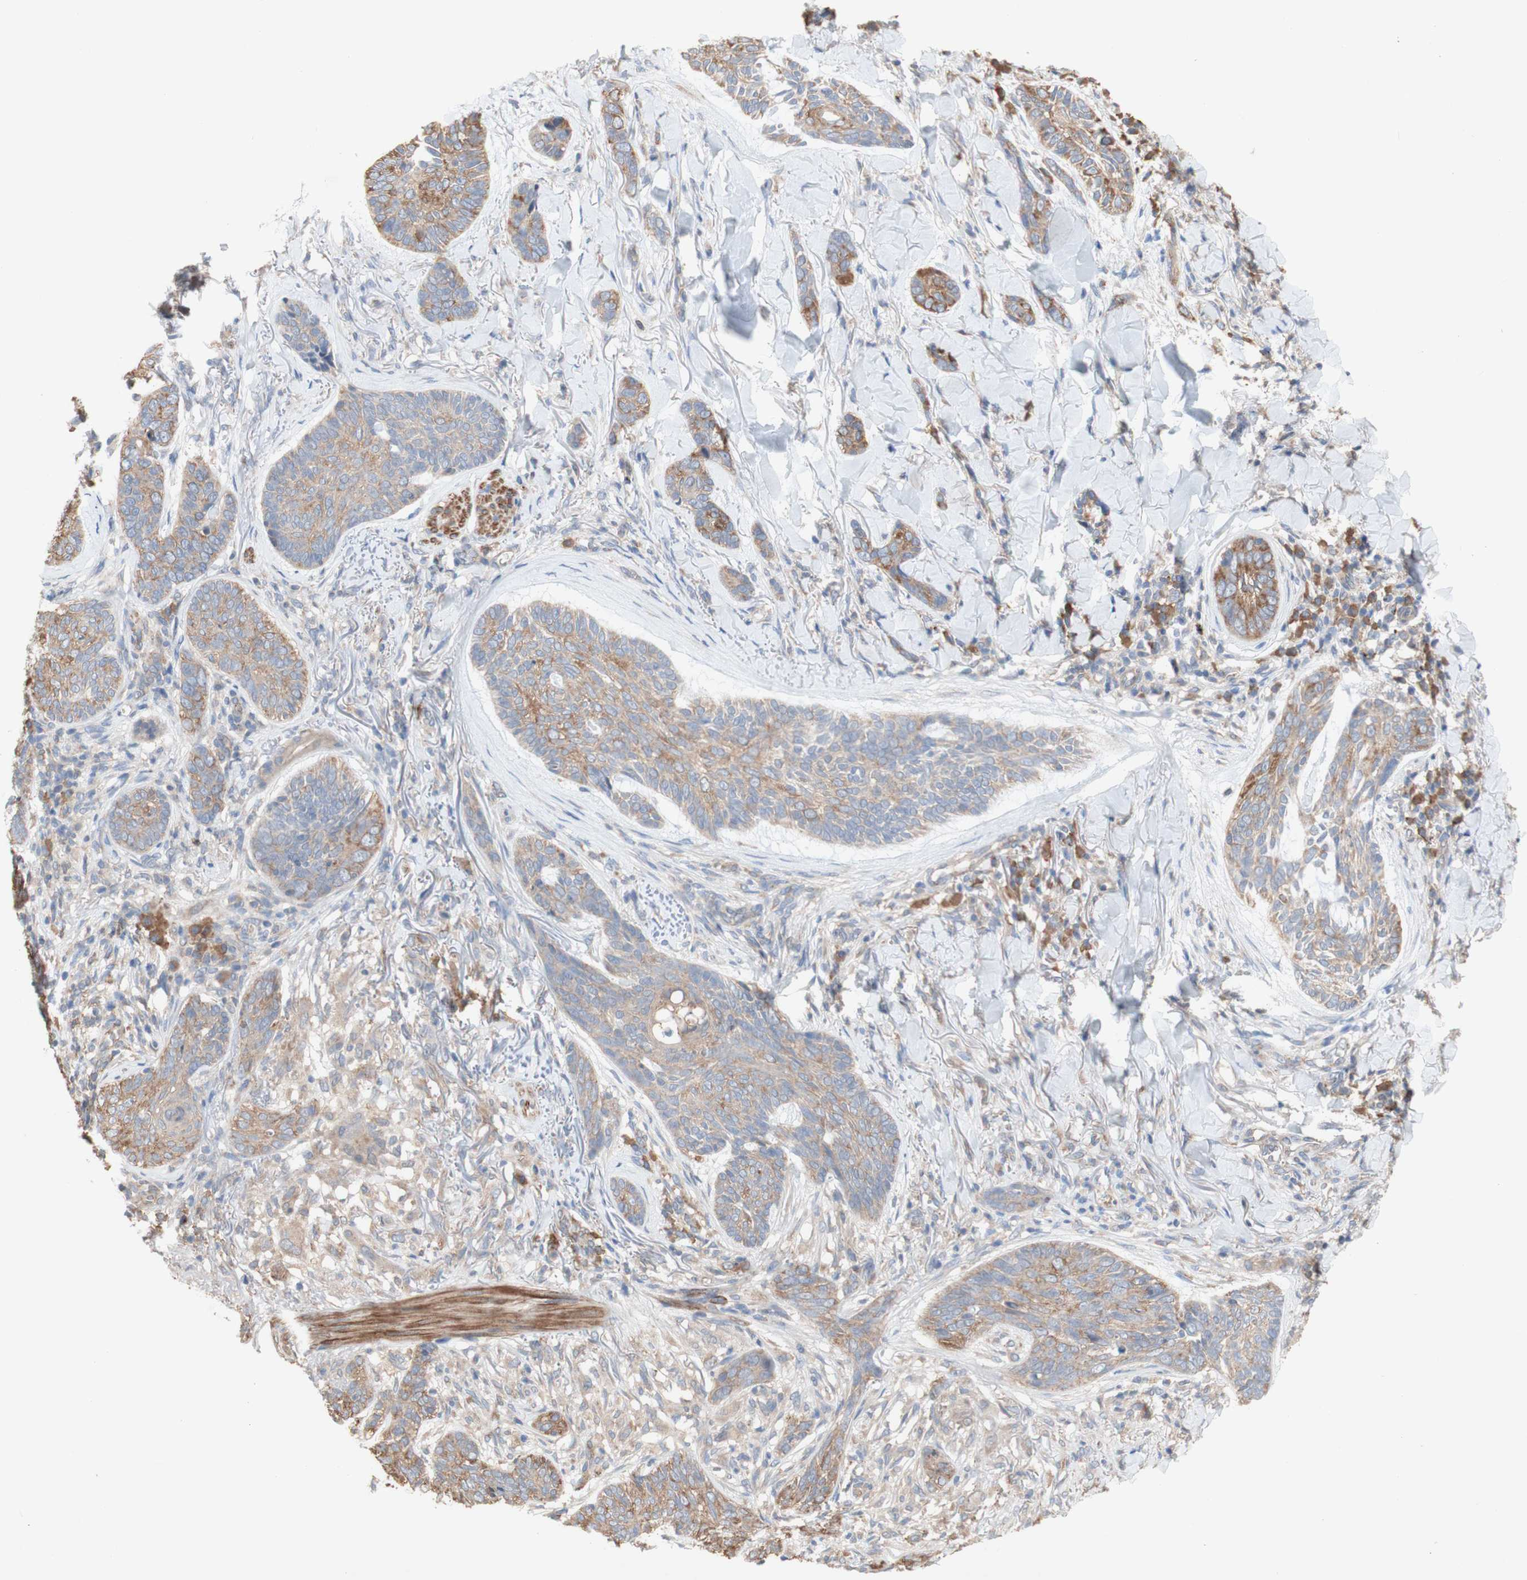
{"staining": {"intensity": "moderate", "quantity": ">75%", "location": "cytoplasmic/membranous"}, "tissue": "skin cancer", "cell_type": "Tumor cells", "image_type": "cancer", "snomed": [{"axis": "morphology", "description": "Basal cell carcinoma"}, {"axis": "topography", "description": "Skin"}], "caption": "This is a micrograph of immunohistochemistry staining of skin cancer, which shows moderate positivity in the cytoplasmic/membranous of tumor cells.", "gene": "PDGFB", "patient": {"sex": "male", "age": 43}}